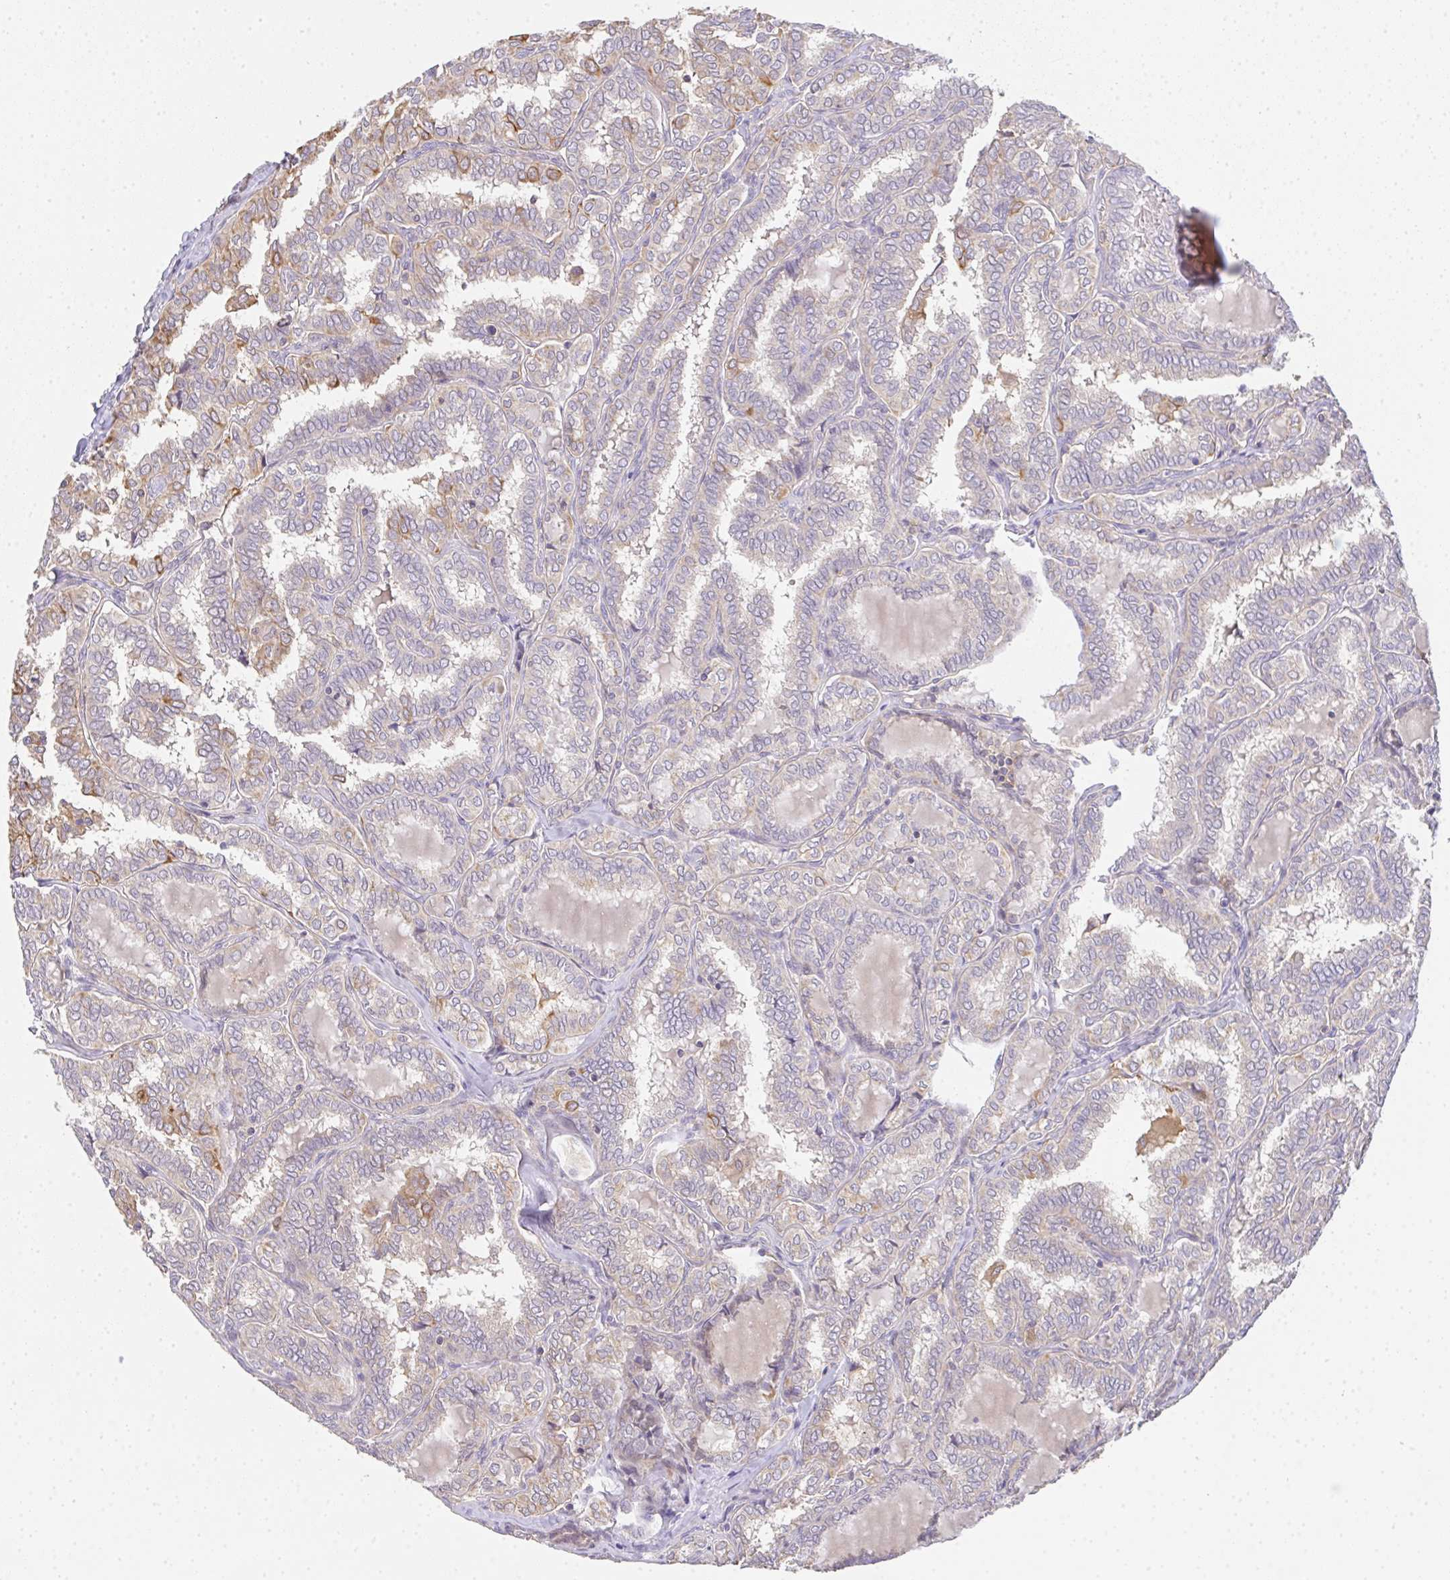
{"staining": {"intensity": "moderate", "quantity": "<25%", "location": "cytoplasmic/membranous"}, "tissue": "thyroid cancer", "cell_type": "Tumor cells", "image_type": "cancer", "snomed": [{"axis": "morphology", "description": "Papillary adenocarcinoma, NOS"}, {"axis": "topography", "description": "Thyroid gland"}], "caption": "An immunohistochemistry photomicrograph of tumor tissue is shown. Protein staining in brown shows moderate cytoplasmic/membranous positivity in papillary adenocarcinoma (thyroid) within tumor cells.", "gene": "EEF1AKMT1", "patient": {"sex": "female", "age": 30}}